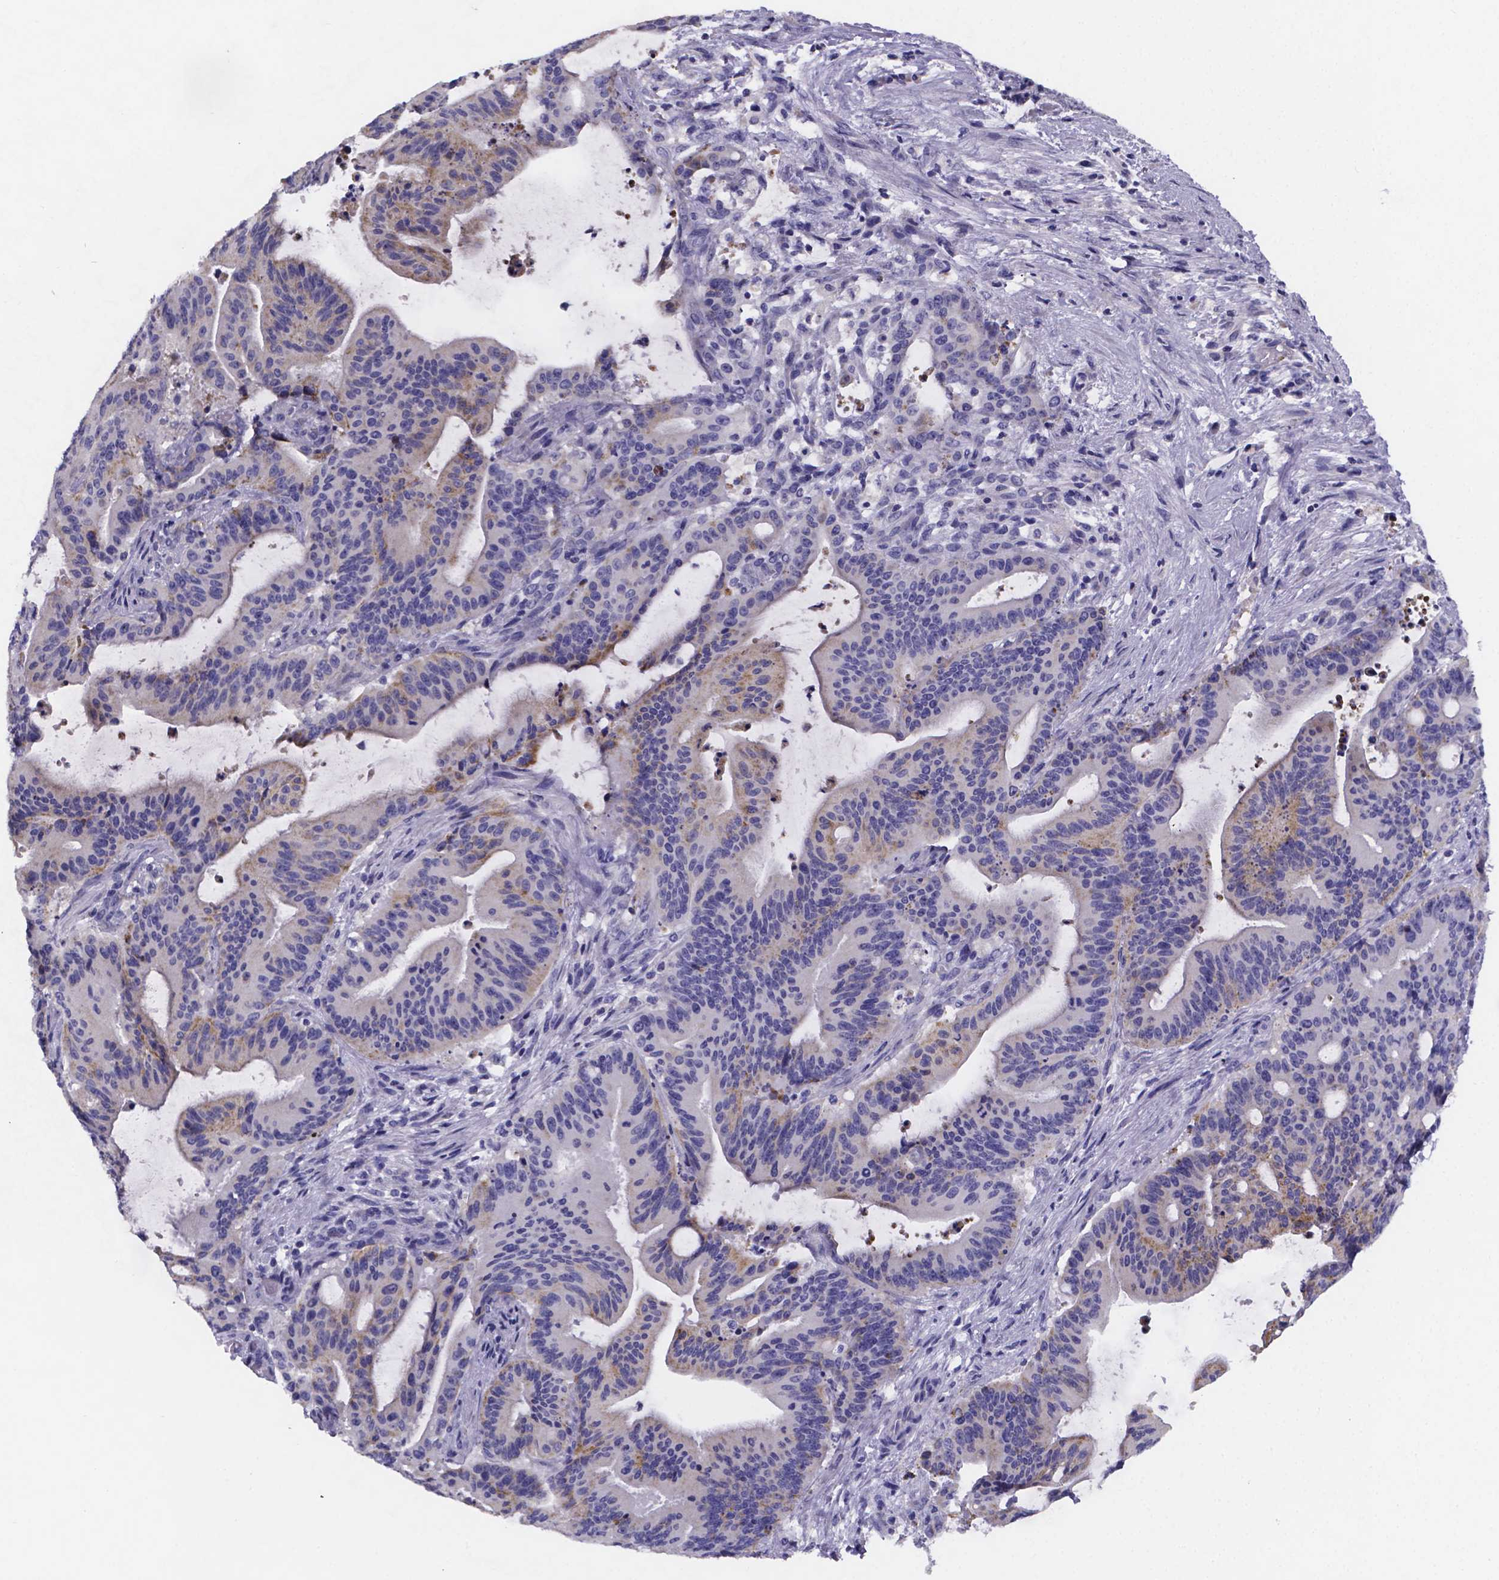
{"staining": {"intensity": "weak", "quantity": "<25%", "location": "cytoplasmic/membranous"}, "tissue": "liver cancer", "cell_type": "Tumor cells", "image_type": "cancer", "snomed": [{"axis": "morphology", "description": "Cholangiocarcinoma"}, {"axis": "topography", "description": "Liver"}], "caption": "The micrograph reveals no significant staining in tumor cells of liver cancer.", "gene": "PAH", "patient": {"sex": "female", "age": 73}}